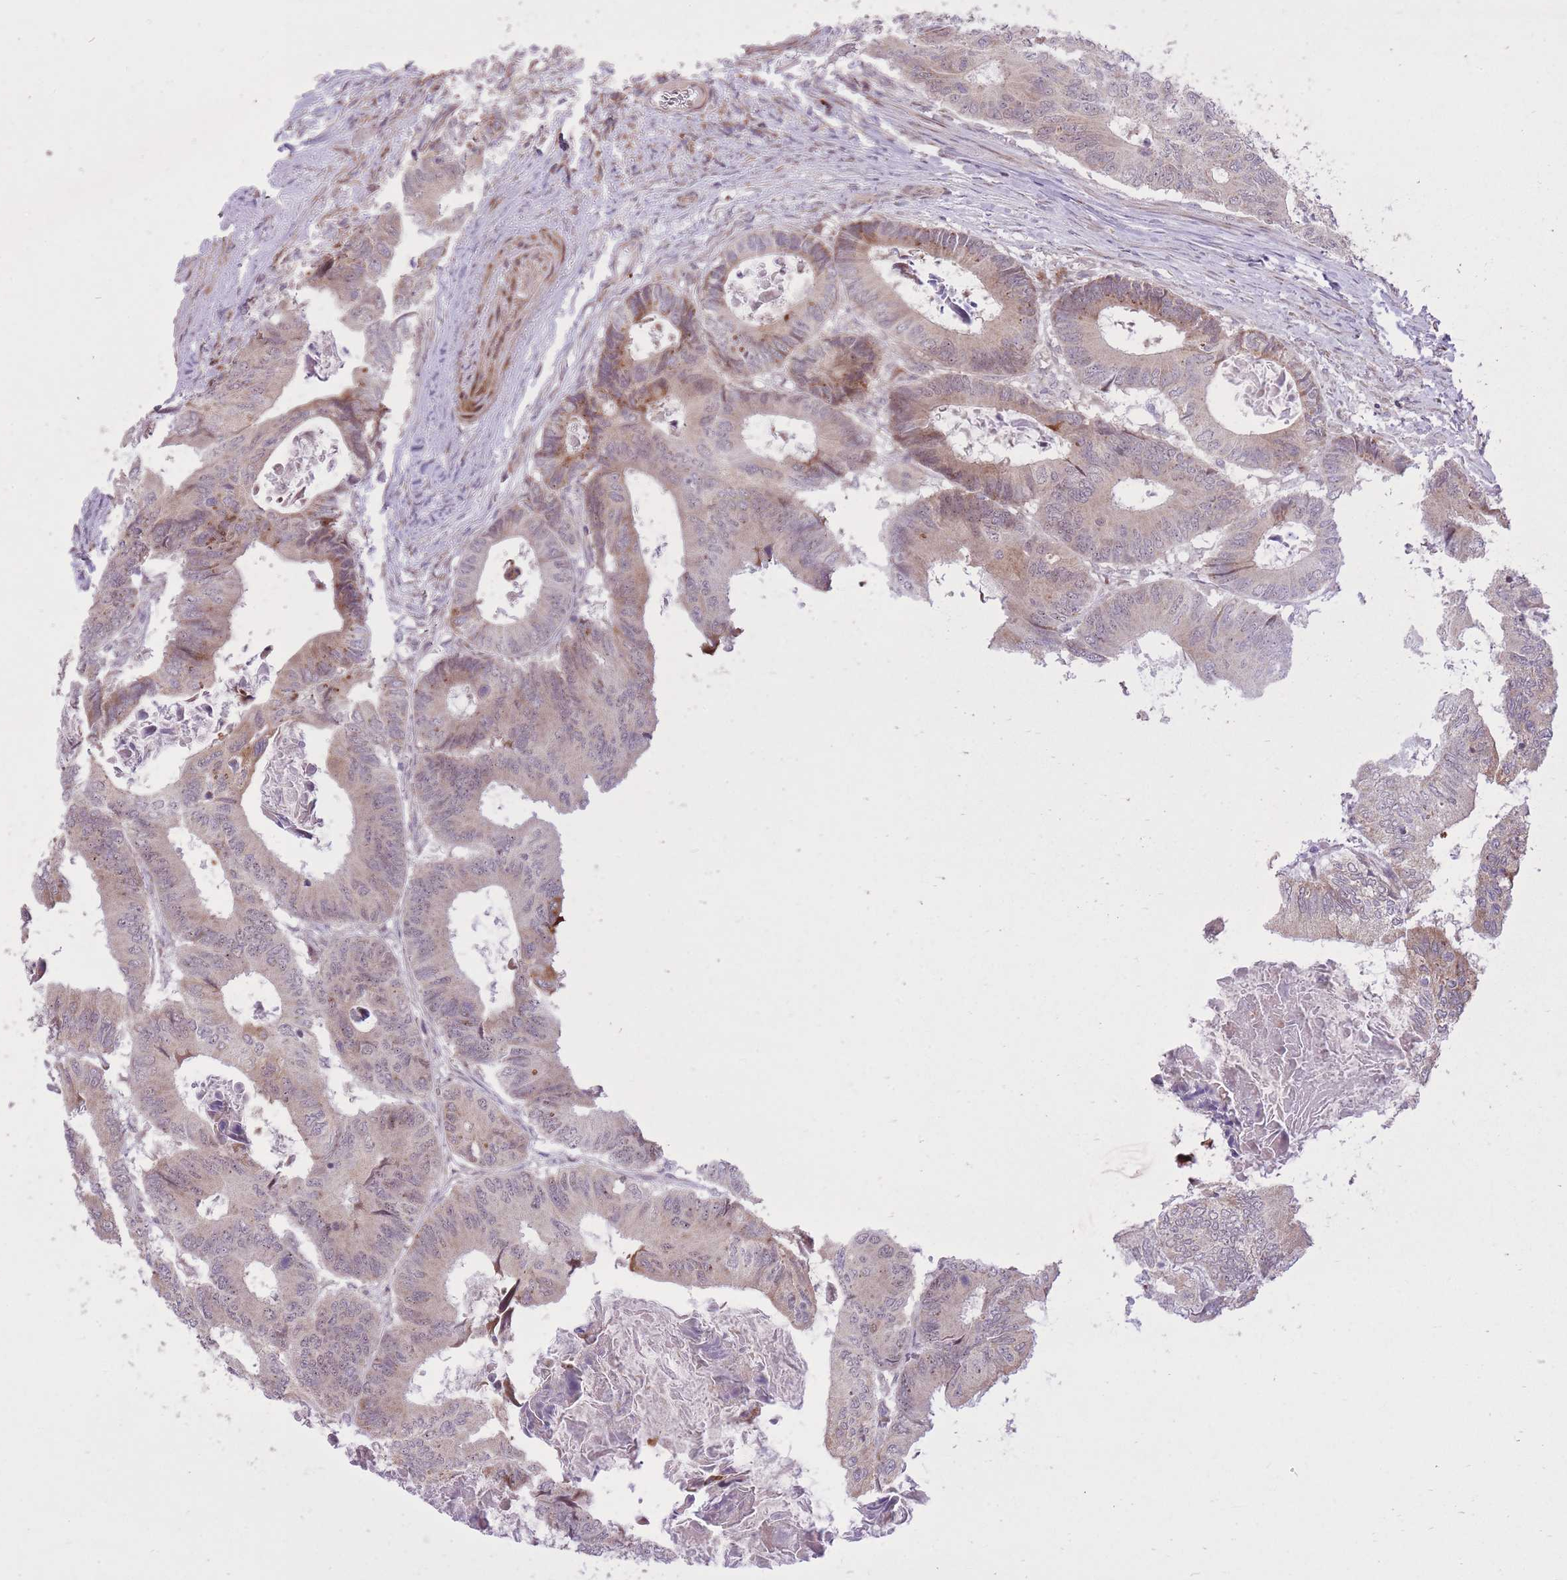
{"staining": {"intensity": "weak", "quantity": ">75%", "location": "cytoplasmic/membranous,nuclear"}, "tissue": "colorectal cancer", "cell_type": "Tumor cells", "image_type": "cancer", "snomed": [{"axis": "morphology", "description": "Adenocarcinoma, NOS"}, {"axis": "topography", "description": "Colon"}], "caption": "Colorectal cancer (adenocarcinoma) stained with a brown dye displays weak cytoplasmic/membranous and nuclear positive positivity in approximately >75% of tumor cells.", "gene": "SLC4A4", "patient": {"sex": "male", "age": 85}}